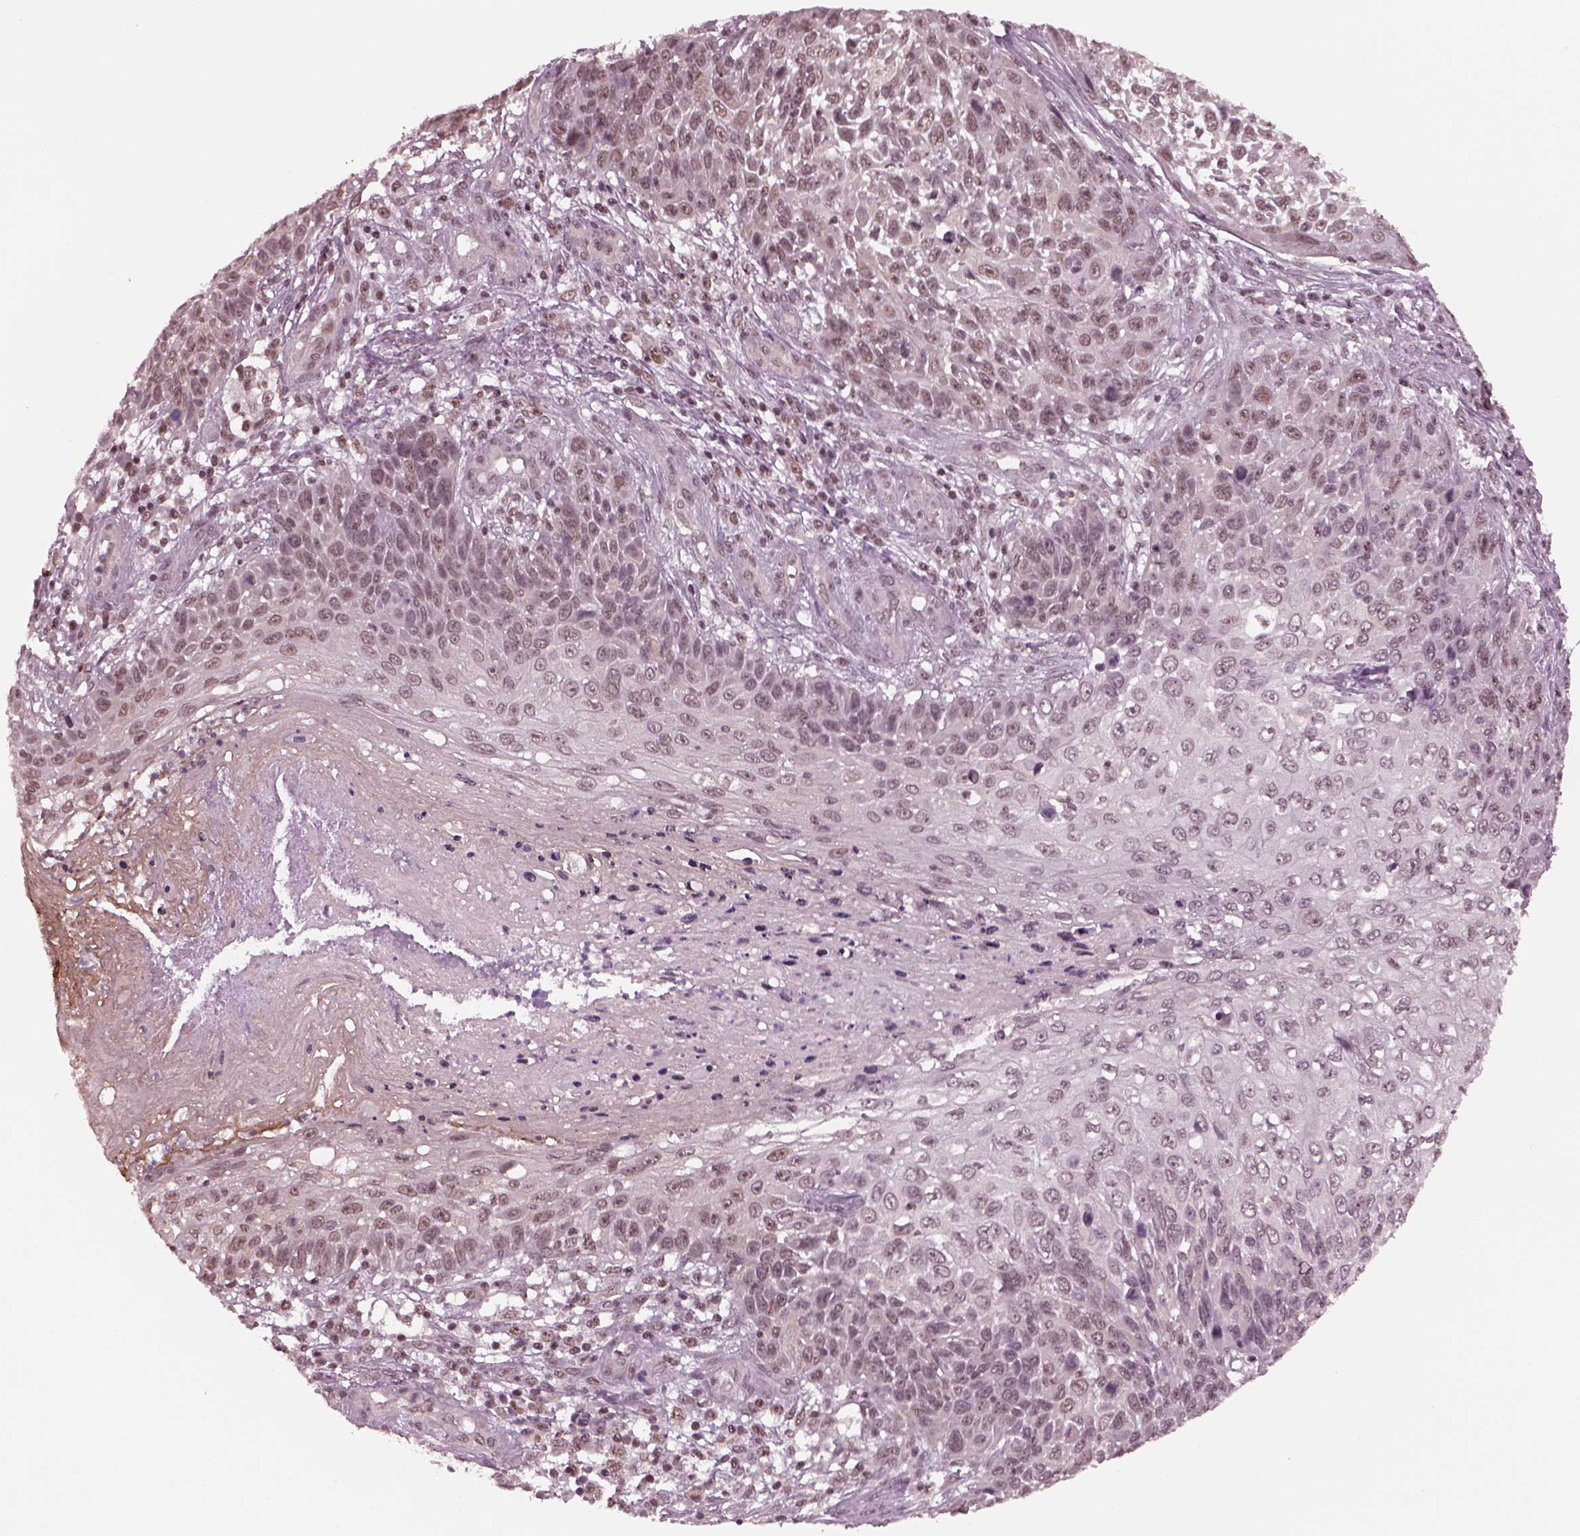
{"staining": {"intensity": "weak", "quantity": "<25%", "location": "nuclear"}, "tissue": "skin cancer", "cell_type": "Tumor cells", "image_type": "cancer", "snomed": [{"axis": "morphology", "description": "Squamous cell carcinoma, NOS"}, {"axis": "topography", "description": "Skin"}], "caption": "Skin cancer was stained to show a protein in brown. There is no significant positivity in tumor cells.", "gene": "RUVBL2", "patient": {"sex": "male", "age": 92}}